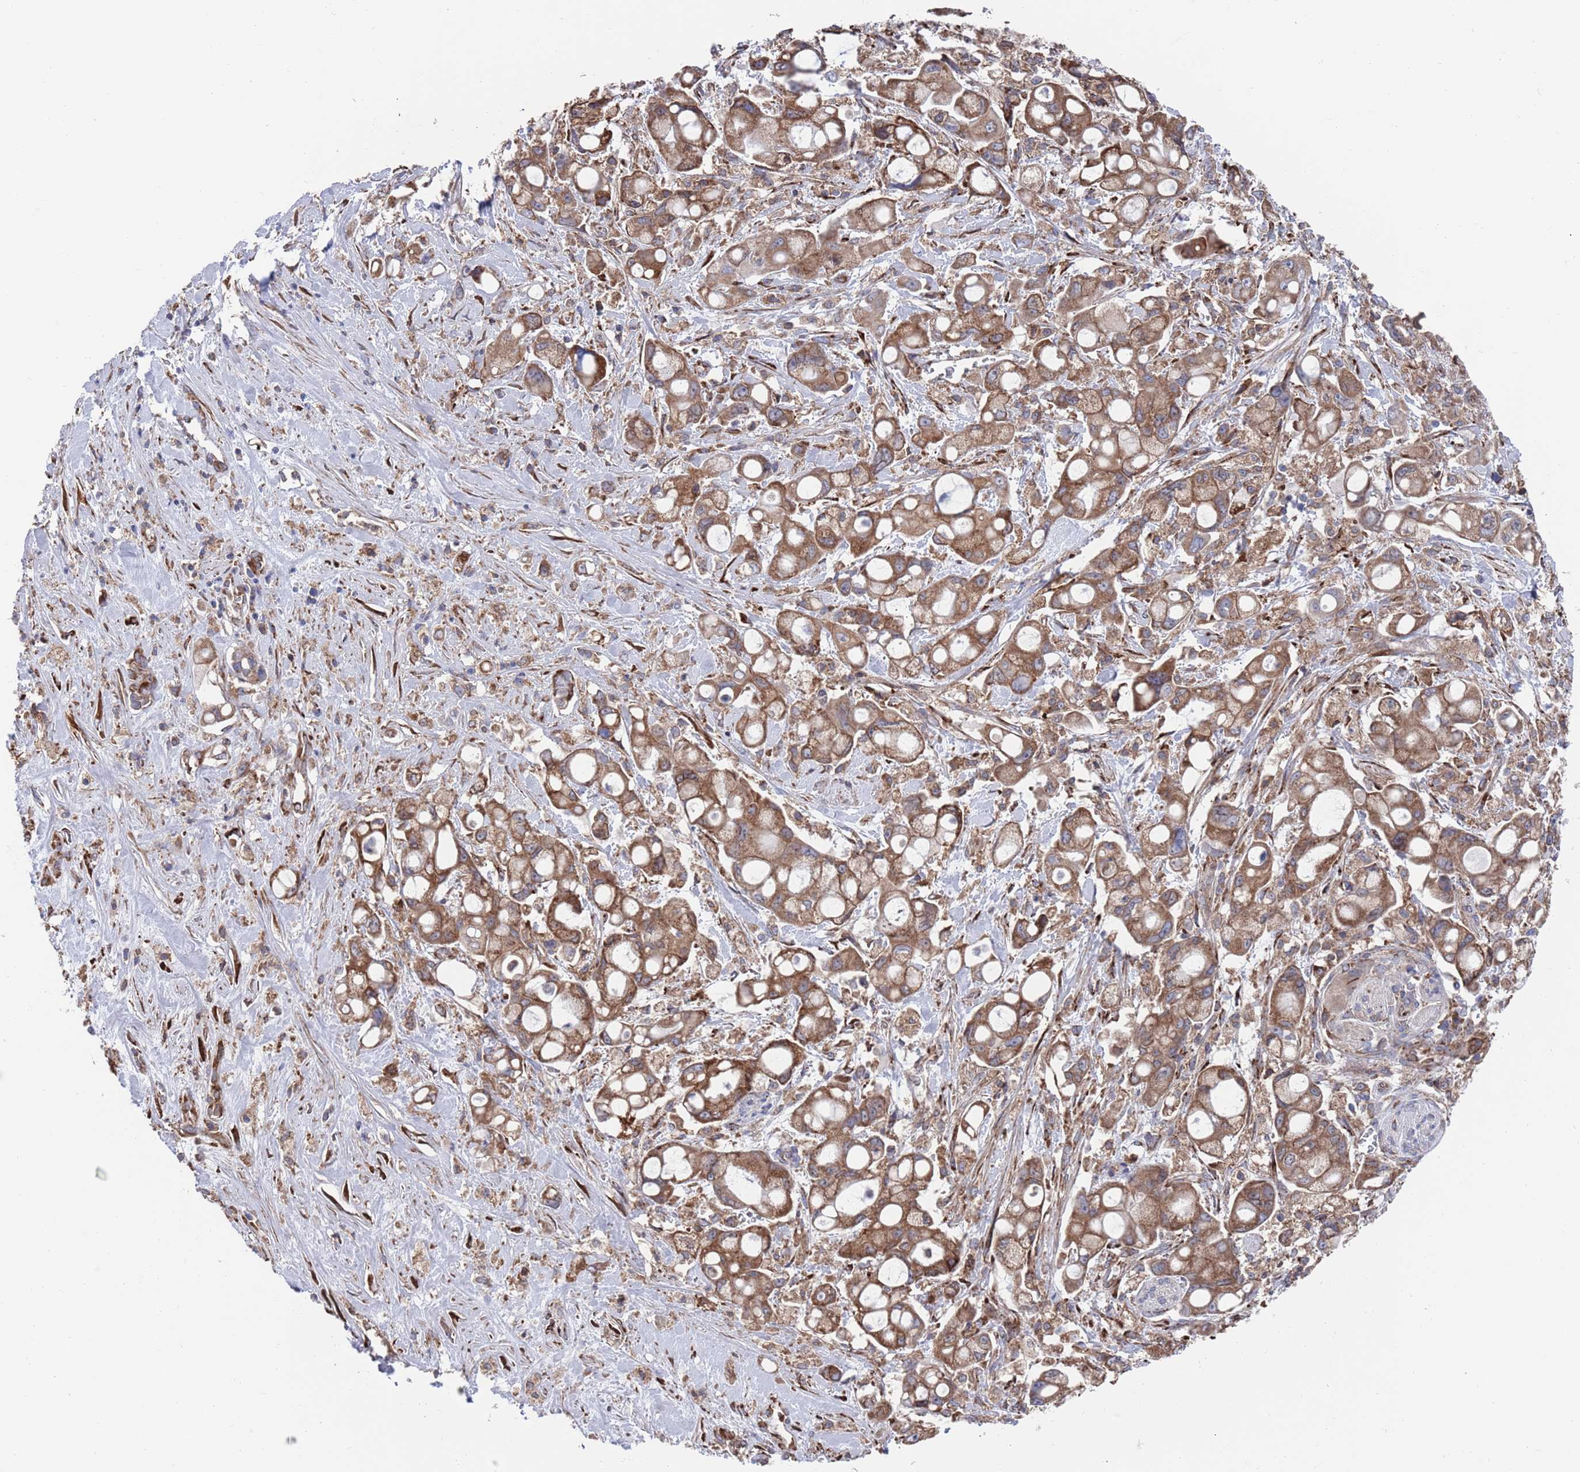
{"staining": {"intensity": "moderate", "quantity": ">75%", "location": "cytoplasmic/membranous"}, "tissue": "pancreatic cancer", "cell_type": "Tumor cells", "image_type": "cancer", "snomed": [{"axis": "morphology", "description": "Adenocarcinoma, NOS"}, {"axis": "topography", "description": "Pancreas"}], "caption": "A brown stain highlights moderate cytoplasmic/membranous expression of a protein in pancreatic cancer tumor cells.", "gene": "GID8", "patient": {"sex": "male", "age": 68}}